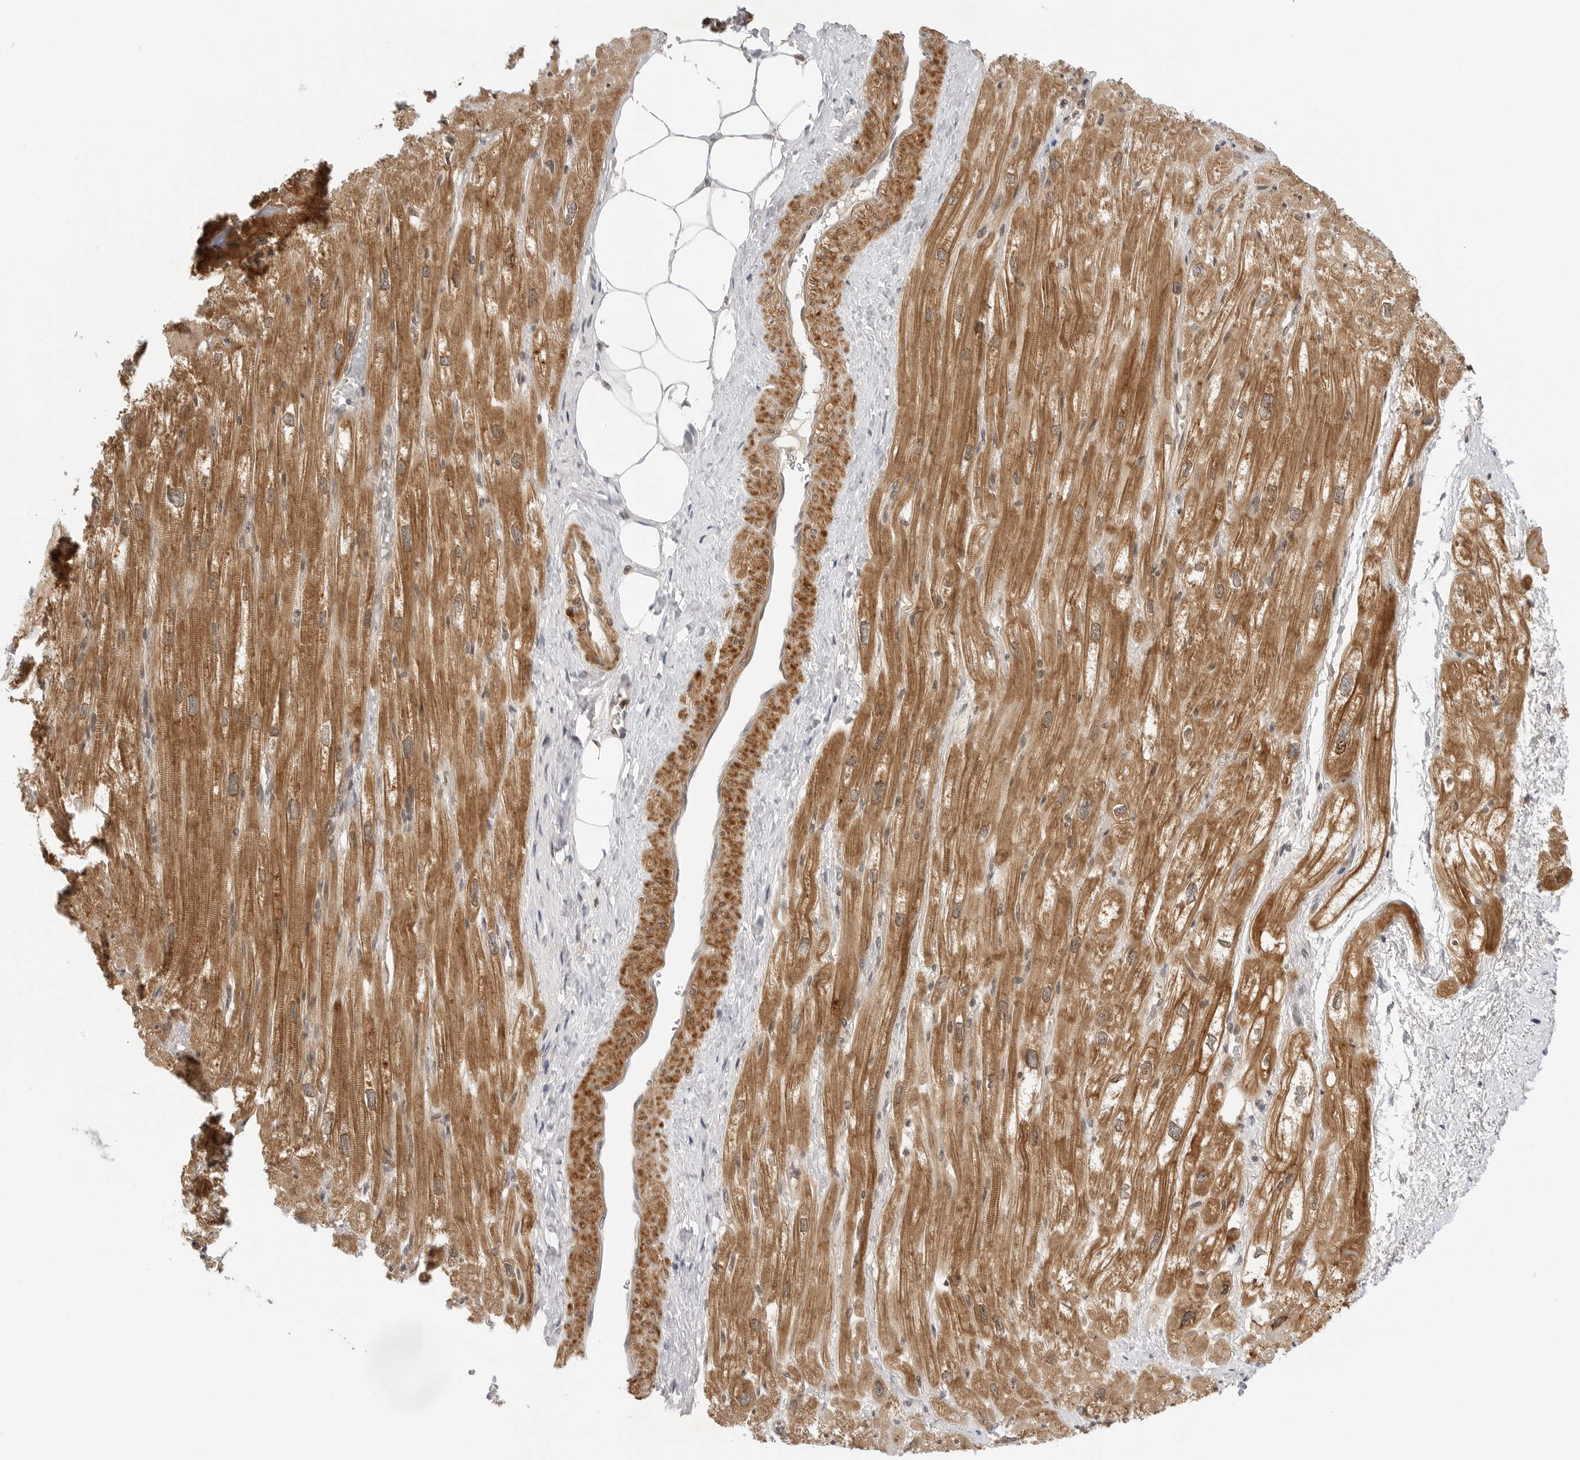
{"staining": {"intensity": "strong", "quantity": ">75%", "location": "cytoplasmic/membranous,nuclear"}, "tissue": "heart muscle", "cell_type": "Cardiomyocytes", "image_type": "normal", "snomed": [{"axis": "morphology", "description": "Normal tissue, NOS"}, {"axis": "topography", "description": "Heart"}], "caption": "IHC histopathology image of normal heart muscle stained for a protein (brown), which shows high levels of strong cytoplasmic/membranous,nuclear staining in about >75% of cardiomyocytes.", "gene": "MAP2K5", "patient": {"sex": "male", "age": 50}}